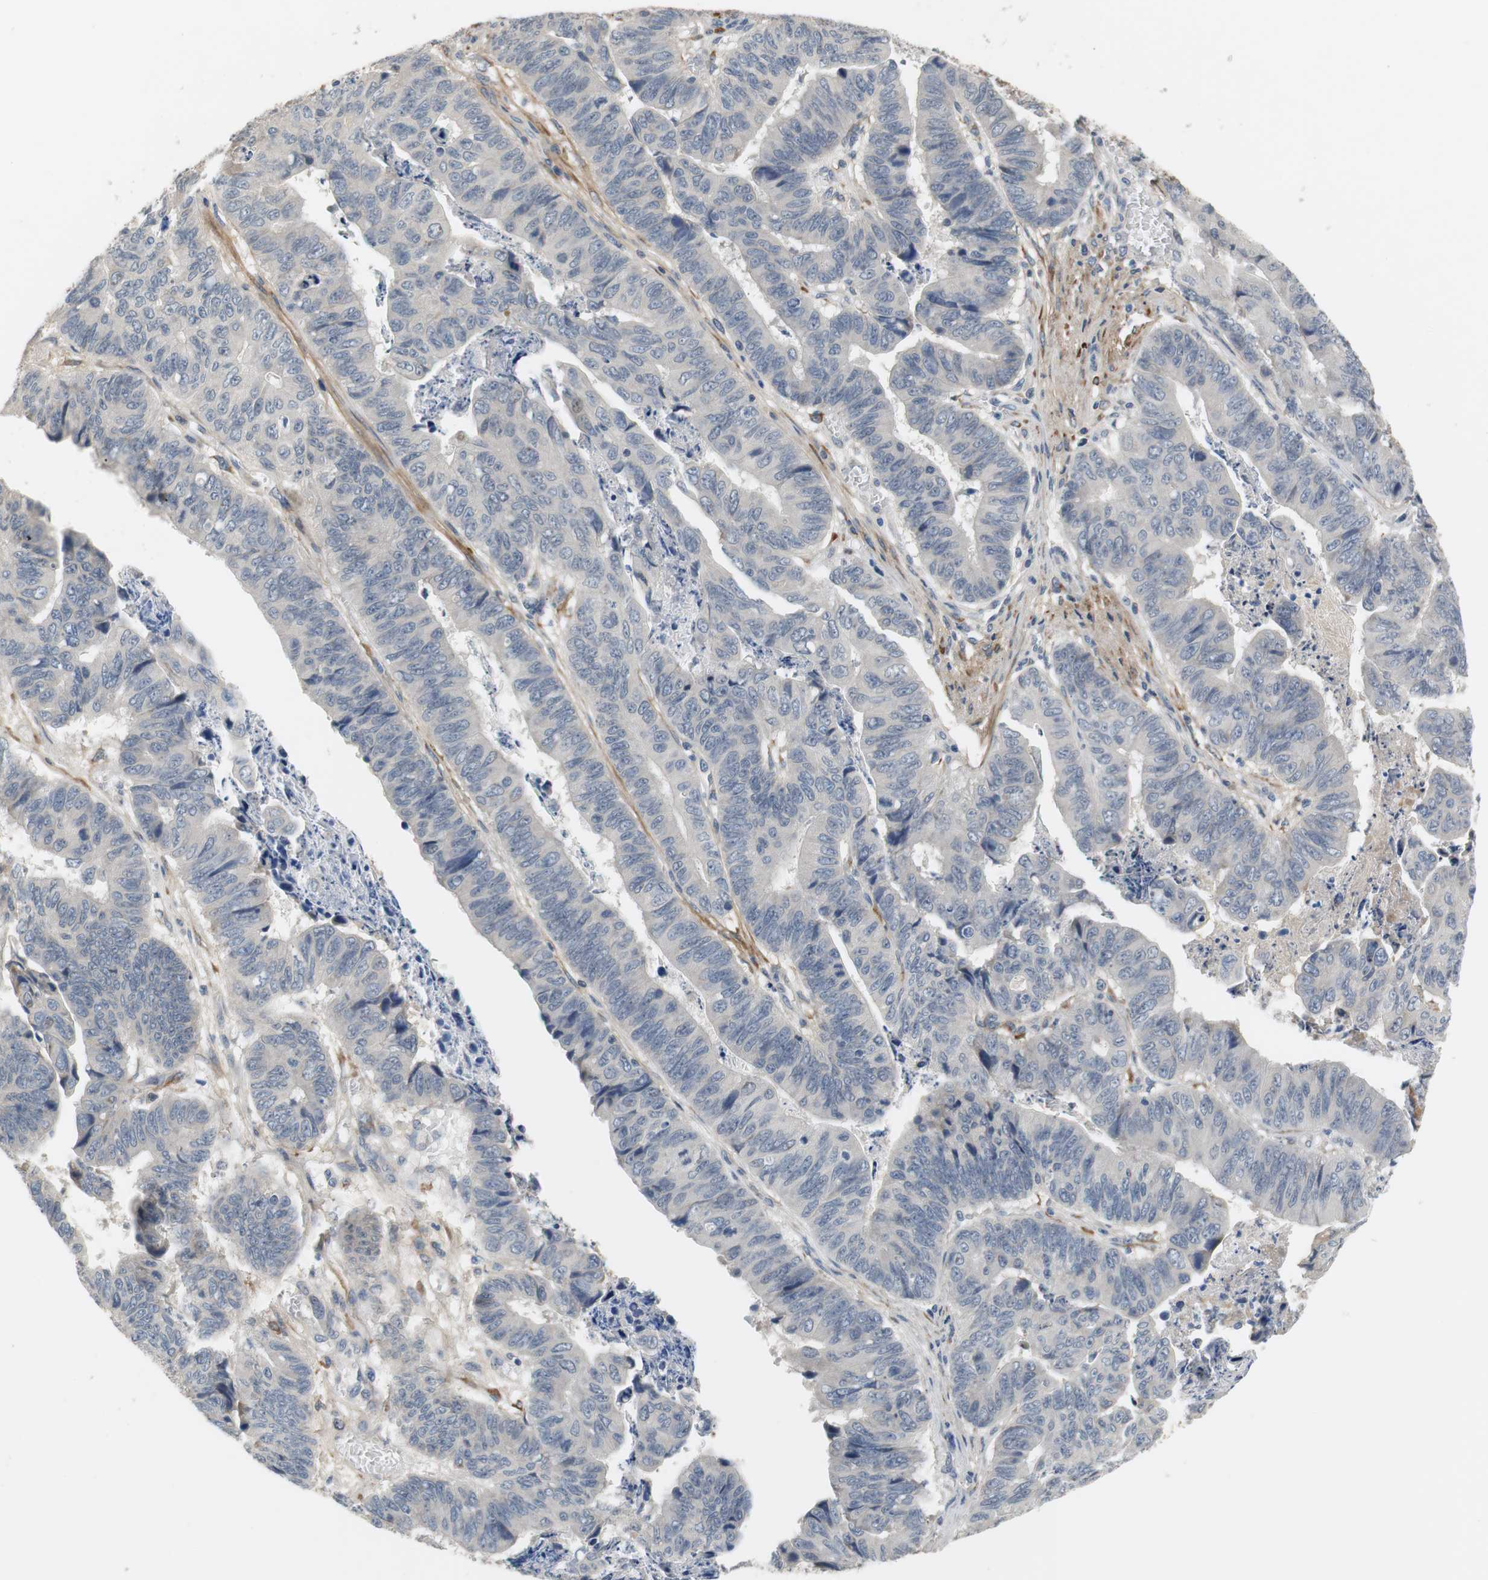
{"staining": {"intensity": "weak", "quantity": "25%-75%", "location": "cytoplasmic/membranous"}, "tissue": "stomach cancer", "cell_type": "Tumor cells", "image_type": "cancer", "snomed": [{"axis": "morphology", "description": "Adenocarcinoma, NOS"}, {"axis": "topography", "description": "Stomach, lower"}], "caption": "The photomicrograph reveals staining of stomach adenocarcinoma, revealing weak cytoplasmic/membranous protein positivity (brown color) within tumor cells. (IHC, brightfield microscopy, high magnification).", "gene": "COL12A1", "patient": {"sex": "male", "age": 77}}